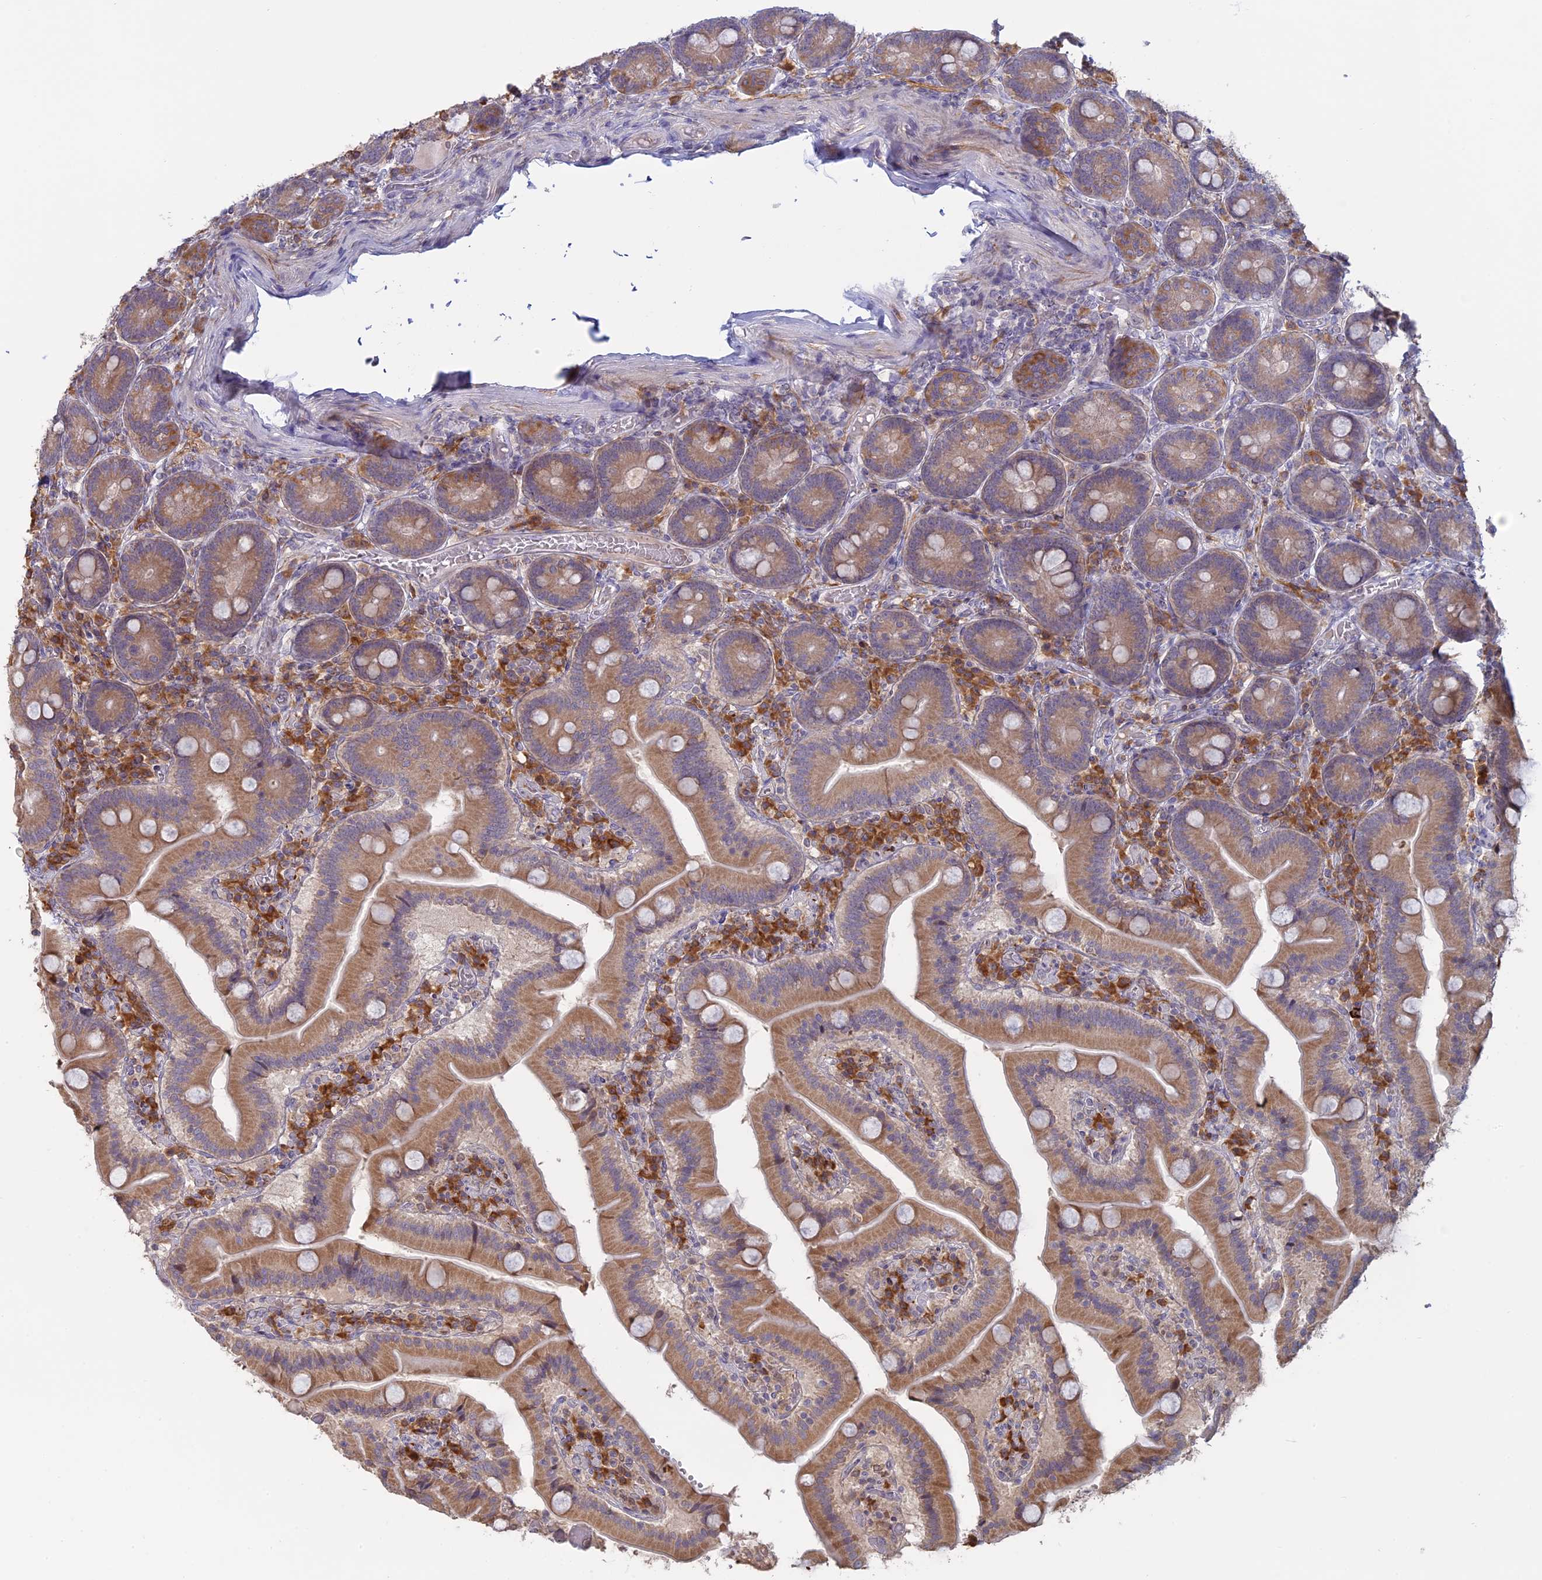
{"staining": {"intensity": "moderate", "quantity": ">75%", "location": "cytoplasmic/membranous"}, "tissue": "duodenum", "cell_type": "Glandular cells", "image_type": "normal", "snomed": [{"axis": "morphology", "description": "Normal tissue, NOS"}, {"axis": "topography", "description": "Duodenum"}], "caption": "Immunohistochemistry (IHC) image of normal duodenum: duodenum stained using IHC demonstrates medium levels of moderate protein expression localized specifically in the cytoplasmic/membranous of glandular cells, appearing as a cytoplasmic/membranous brown color.", "gene": "TMEM208", "patient": {"sex": "female", "age": 62}}